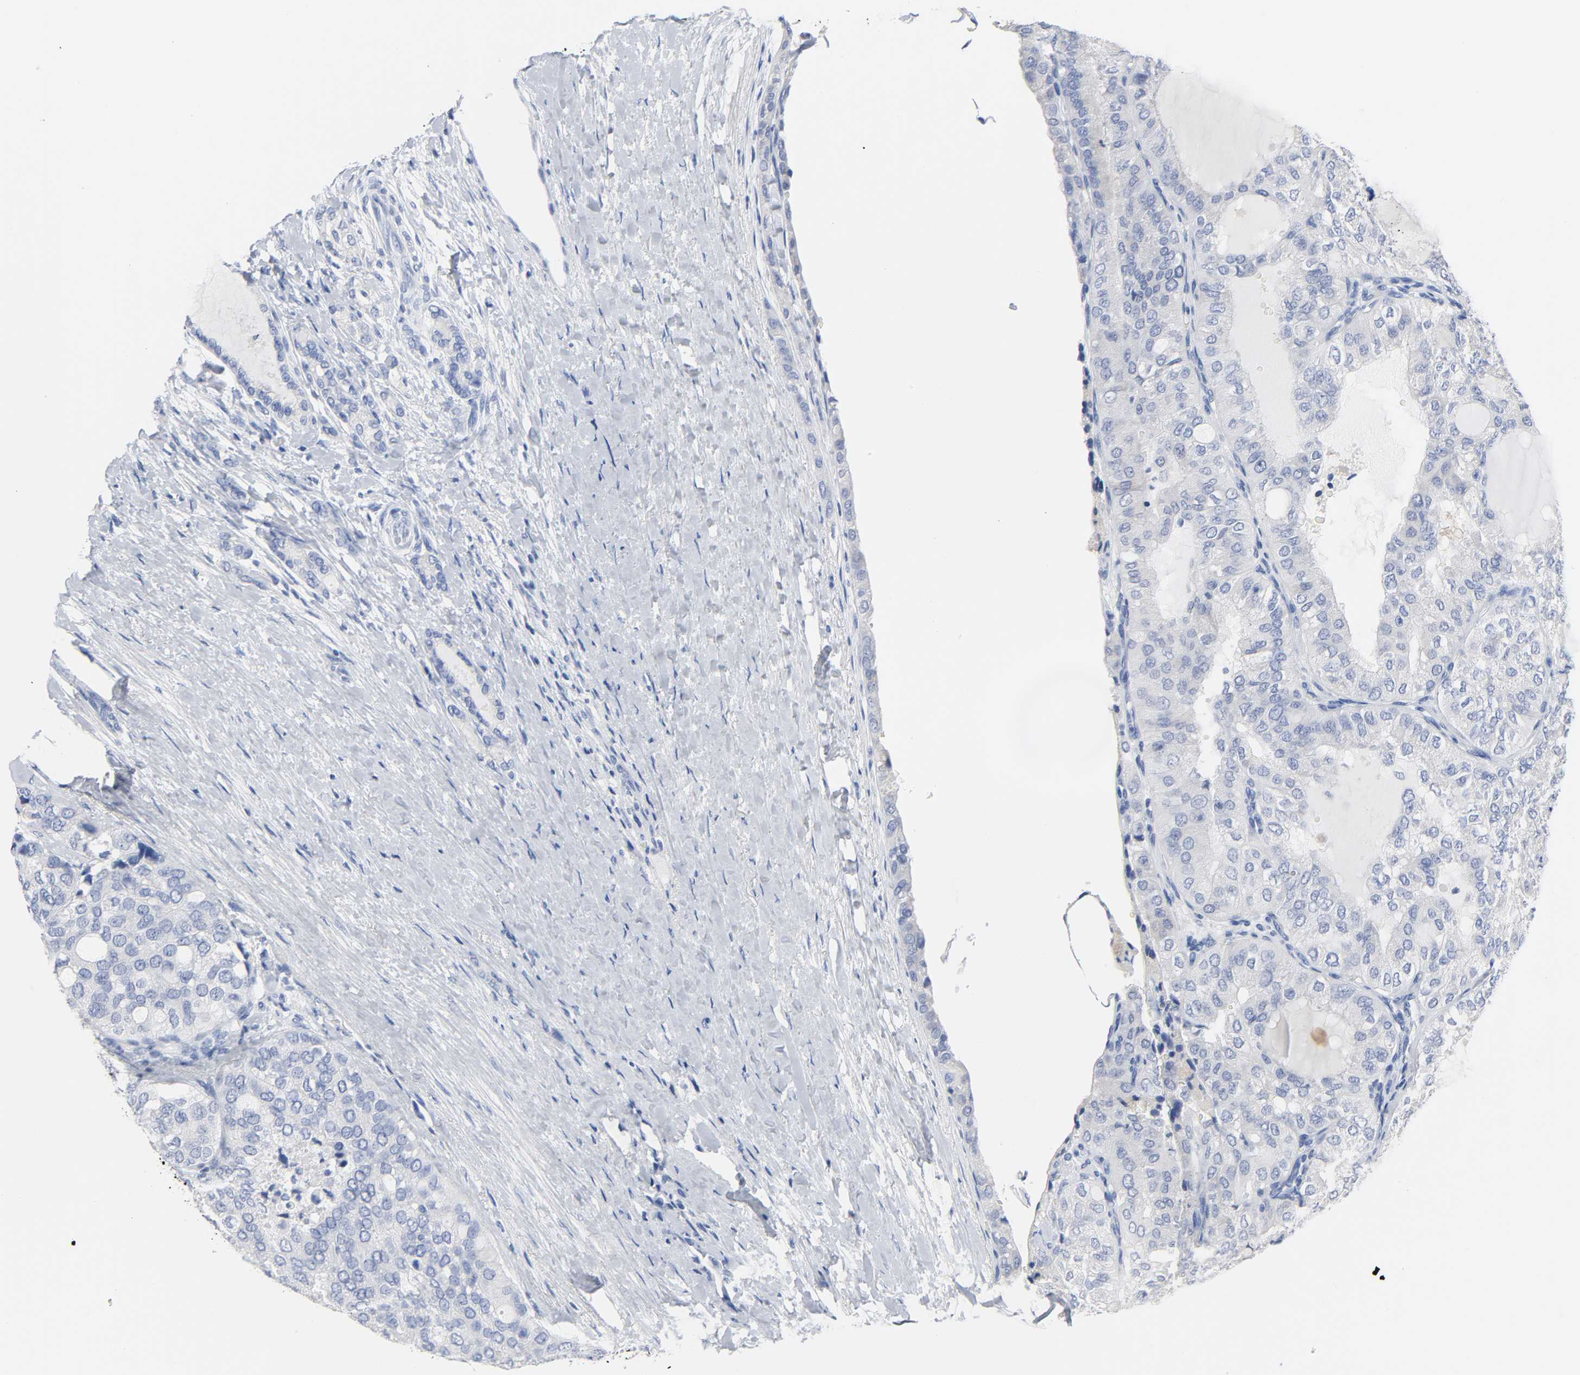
{"staining": {"intensity": "negative", "quantity": "none", "location": "none"}, "tissue": "thyroid cancer", "cell_type": "Tumor cells", "image_type": "cancer", "snomed": [{"axis": "morphology", "description": "Follicular adenoma carcinoma, NOS"}, {"axis": "topography", "description": "Thyroid gland"}], "caption": "A high-resolution micrograph shows immunohistochemistry (IHC) staining of follicular adenoma carcinoma (thyroid), which reveals no significant expression in tumor cells.", "gene": "ACP3", "patient": {"sex": "male", "age": 75}}